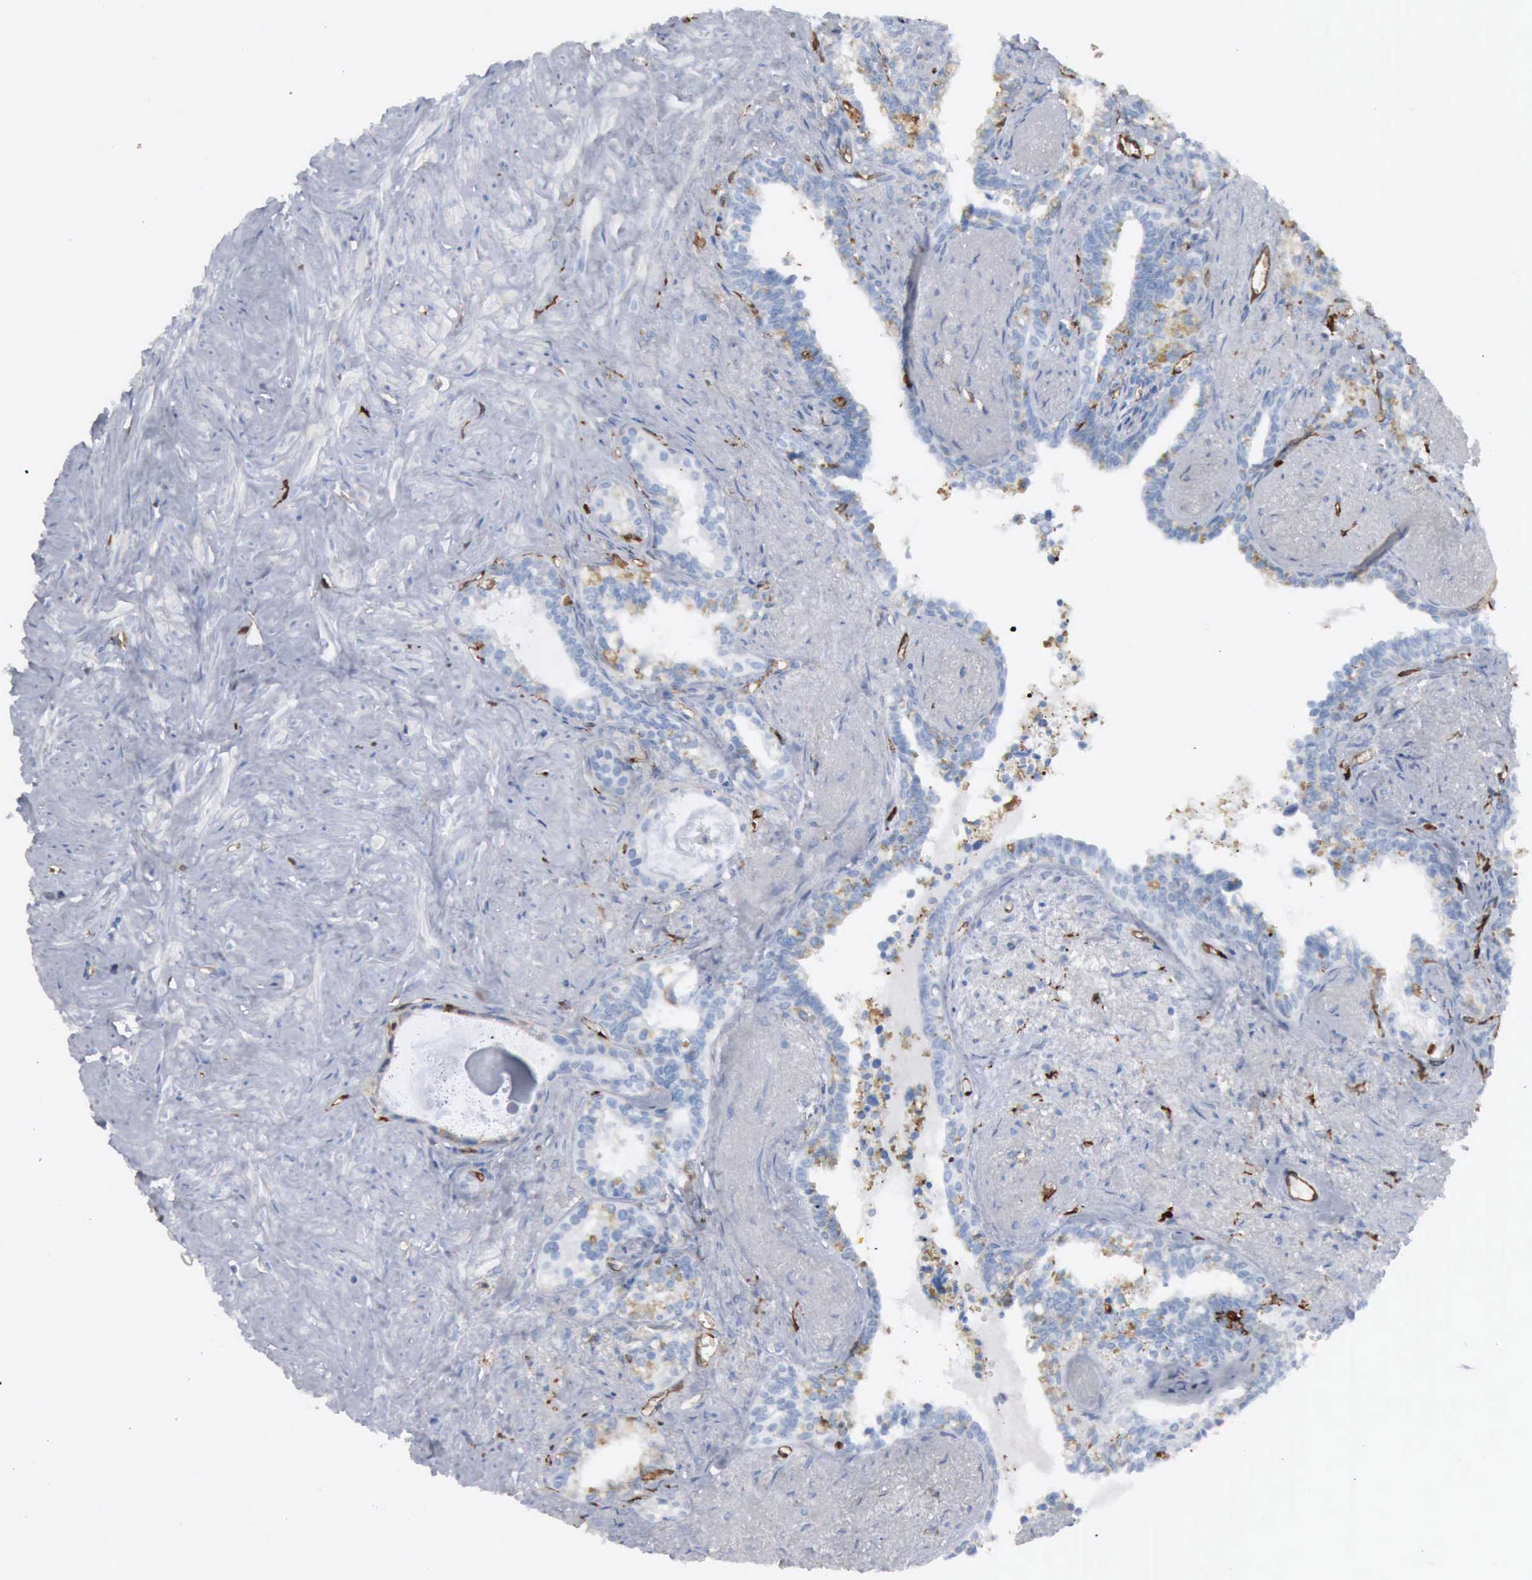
{"staining": {"intensity": "negative", "quantity": "none", "location": "none"}, "tissue": "seminal vesicle", "cell_type": "Glandular cells", "image_type": "normal", "snomed": [{"axis": "morphology", "description": "Normal tissue, NOS"}, {"axis": "topography", "description": "Seminal veicle"}], "caption": "Seminal vesicle stained for a protein using immunohistochemistry (IHC) displays no staining glandular cells.", "gene": "FSCN1", "patient": {"sex": "male", "age": 60}}